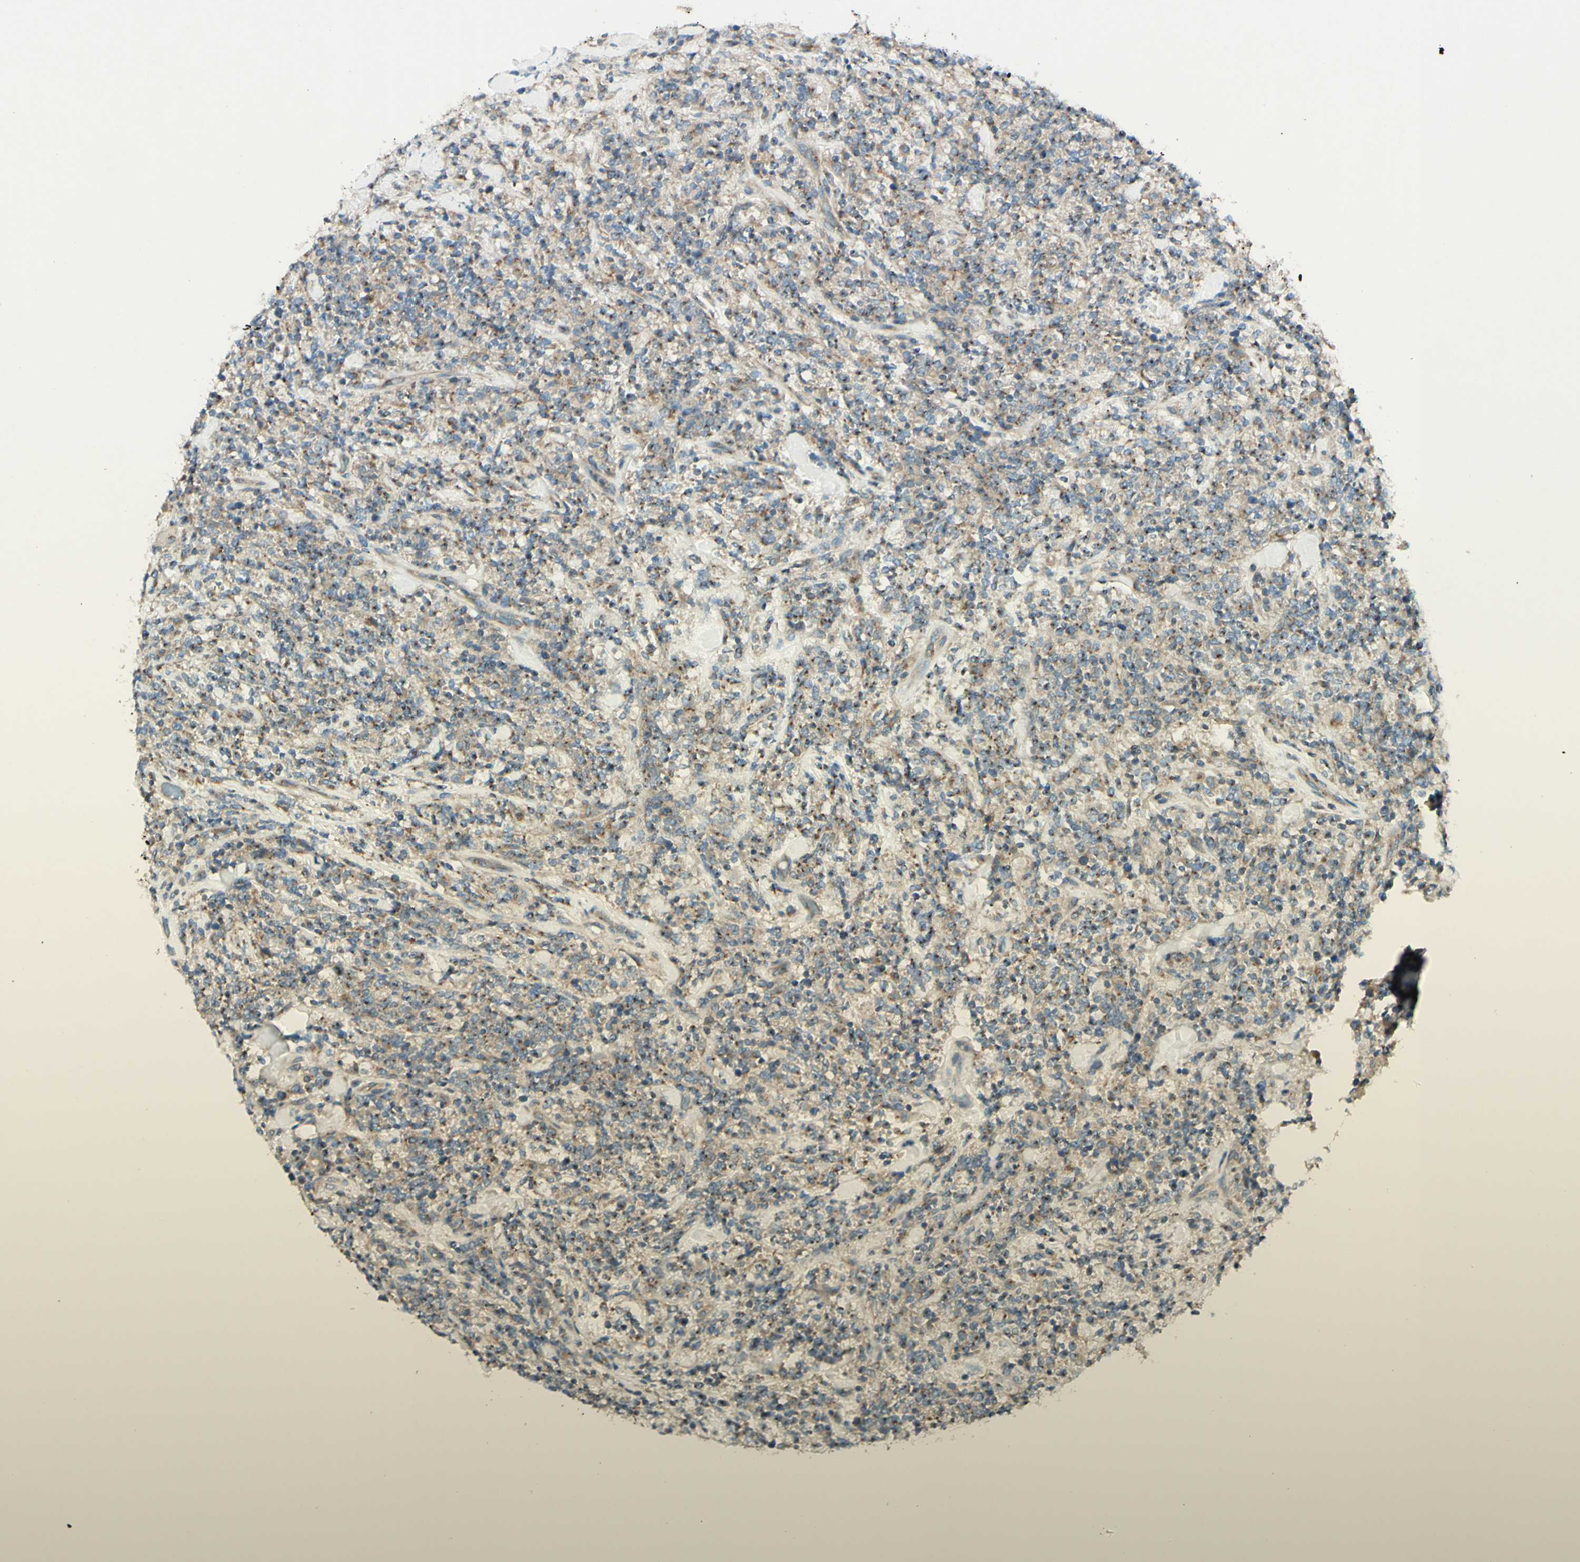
{"staining": {"intensity": "moderate", "quantity": "25%-75%", "location": "nuclear"}, "tissue": "lymphoma", "cell_type": "Tumor cells", "image_type": "cancer", "snomed": [{"axis": "morphology", "description": "Malignant lymphoma, non-Hodgkin's type, High grade"}, {"axis": "topography", "description": "Soft tissue"}], "caption": "Protein staining displays moderate nuclear expression in approximately 25%-75% of tumor cells in lymphoma. The staining is performed using DAB brown chromogen to label protein expression. The nuclei are counter-stained blue using hematoxylin.", "gene": "MTM1", "patient": {"sex": "male", "age": 18}}